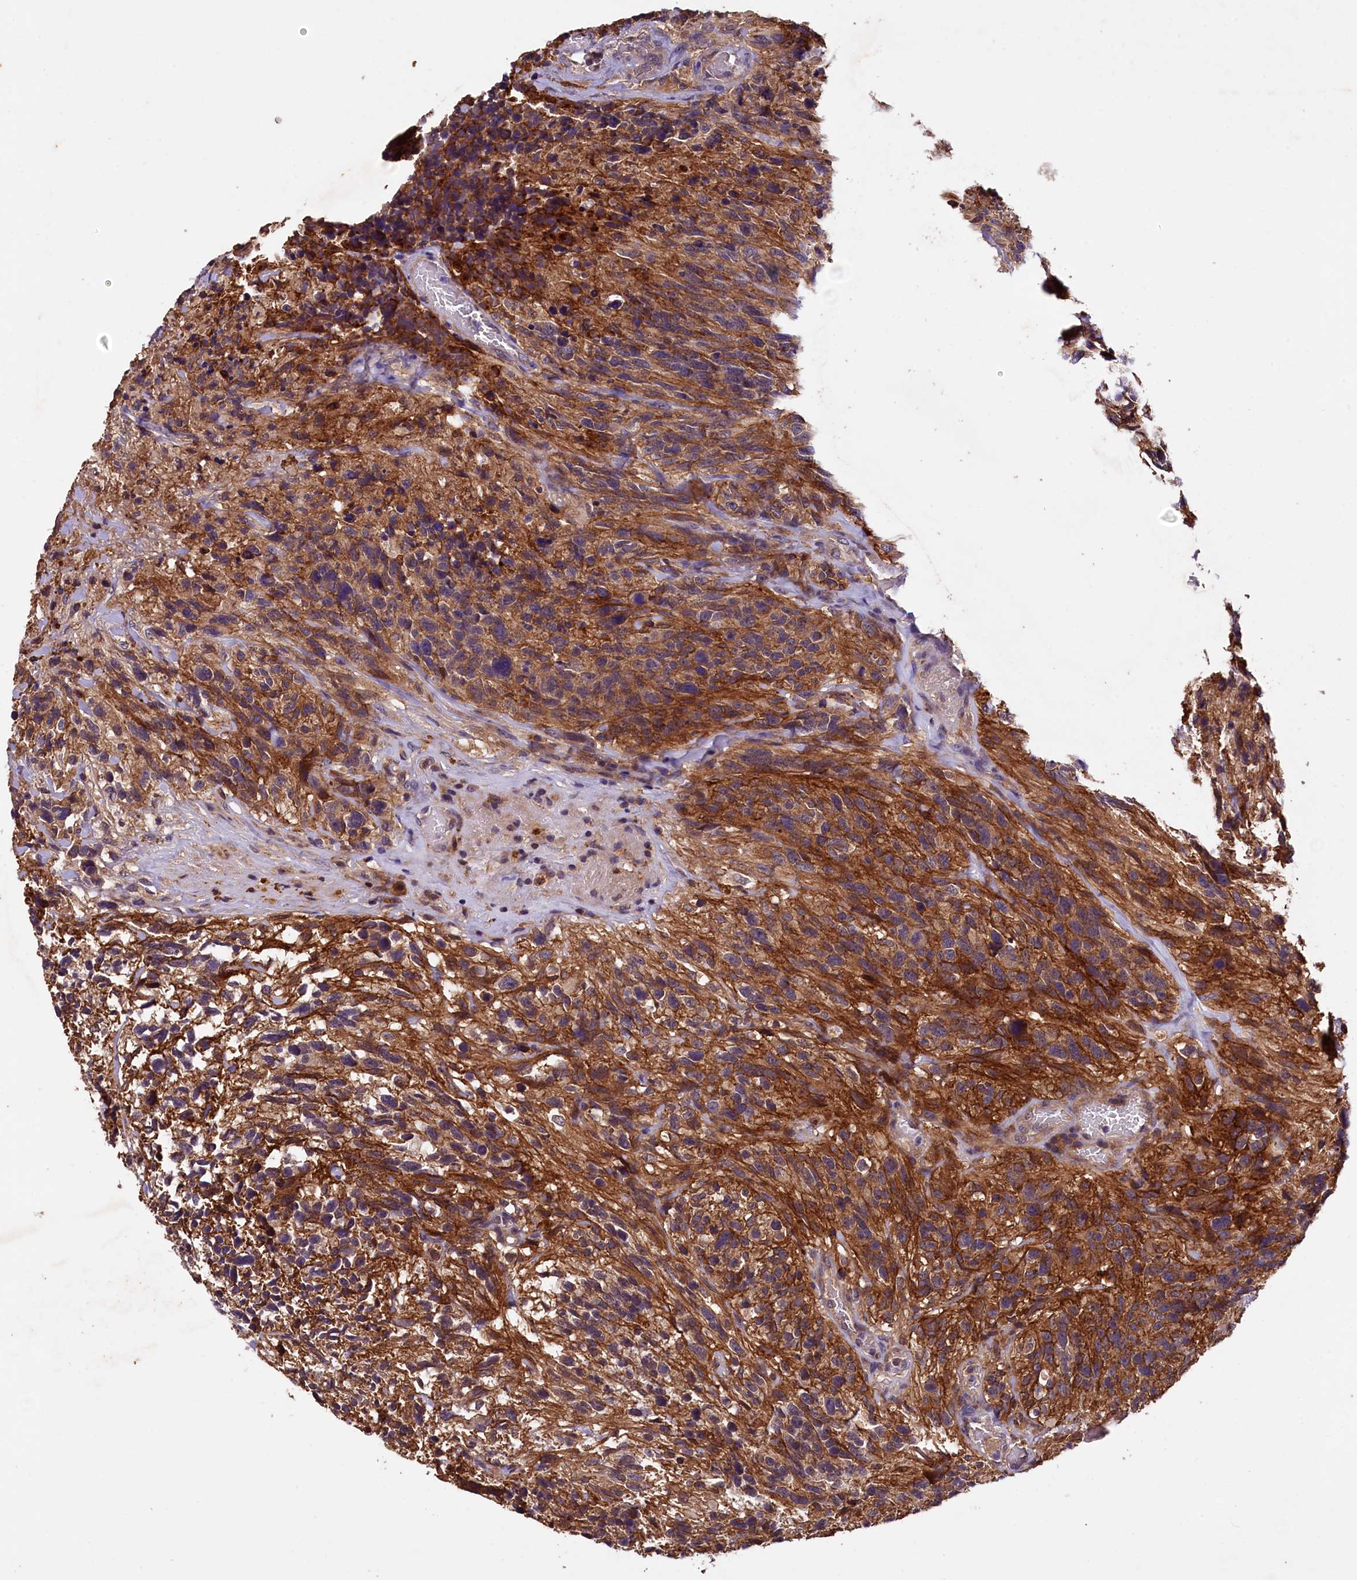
{"staining": {"intensity": "moderate", "quantity": ">75%", "location": "cytoplasmic/membranous"}, "tissue": "glioma", "cell_type": "Tumor cells", "image_type": "cancer", "snomed": [{"axis": "morphology", "description": "Glioma, malignant, High grade"}, {"axis": "topography", "description": "Brain"}], "caption": "Immunohistochemistry image of neoplastic tissue: glioma stained using IHC exhibits medium levels of moderate protein expression localized specifically in the cytoplasmic/membranous of tumor cells, appearing as a cytoplasmic/membranous brown color.", "gene": "PLXNB1", "patient": {"sex": "male", "age": 69}}